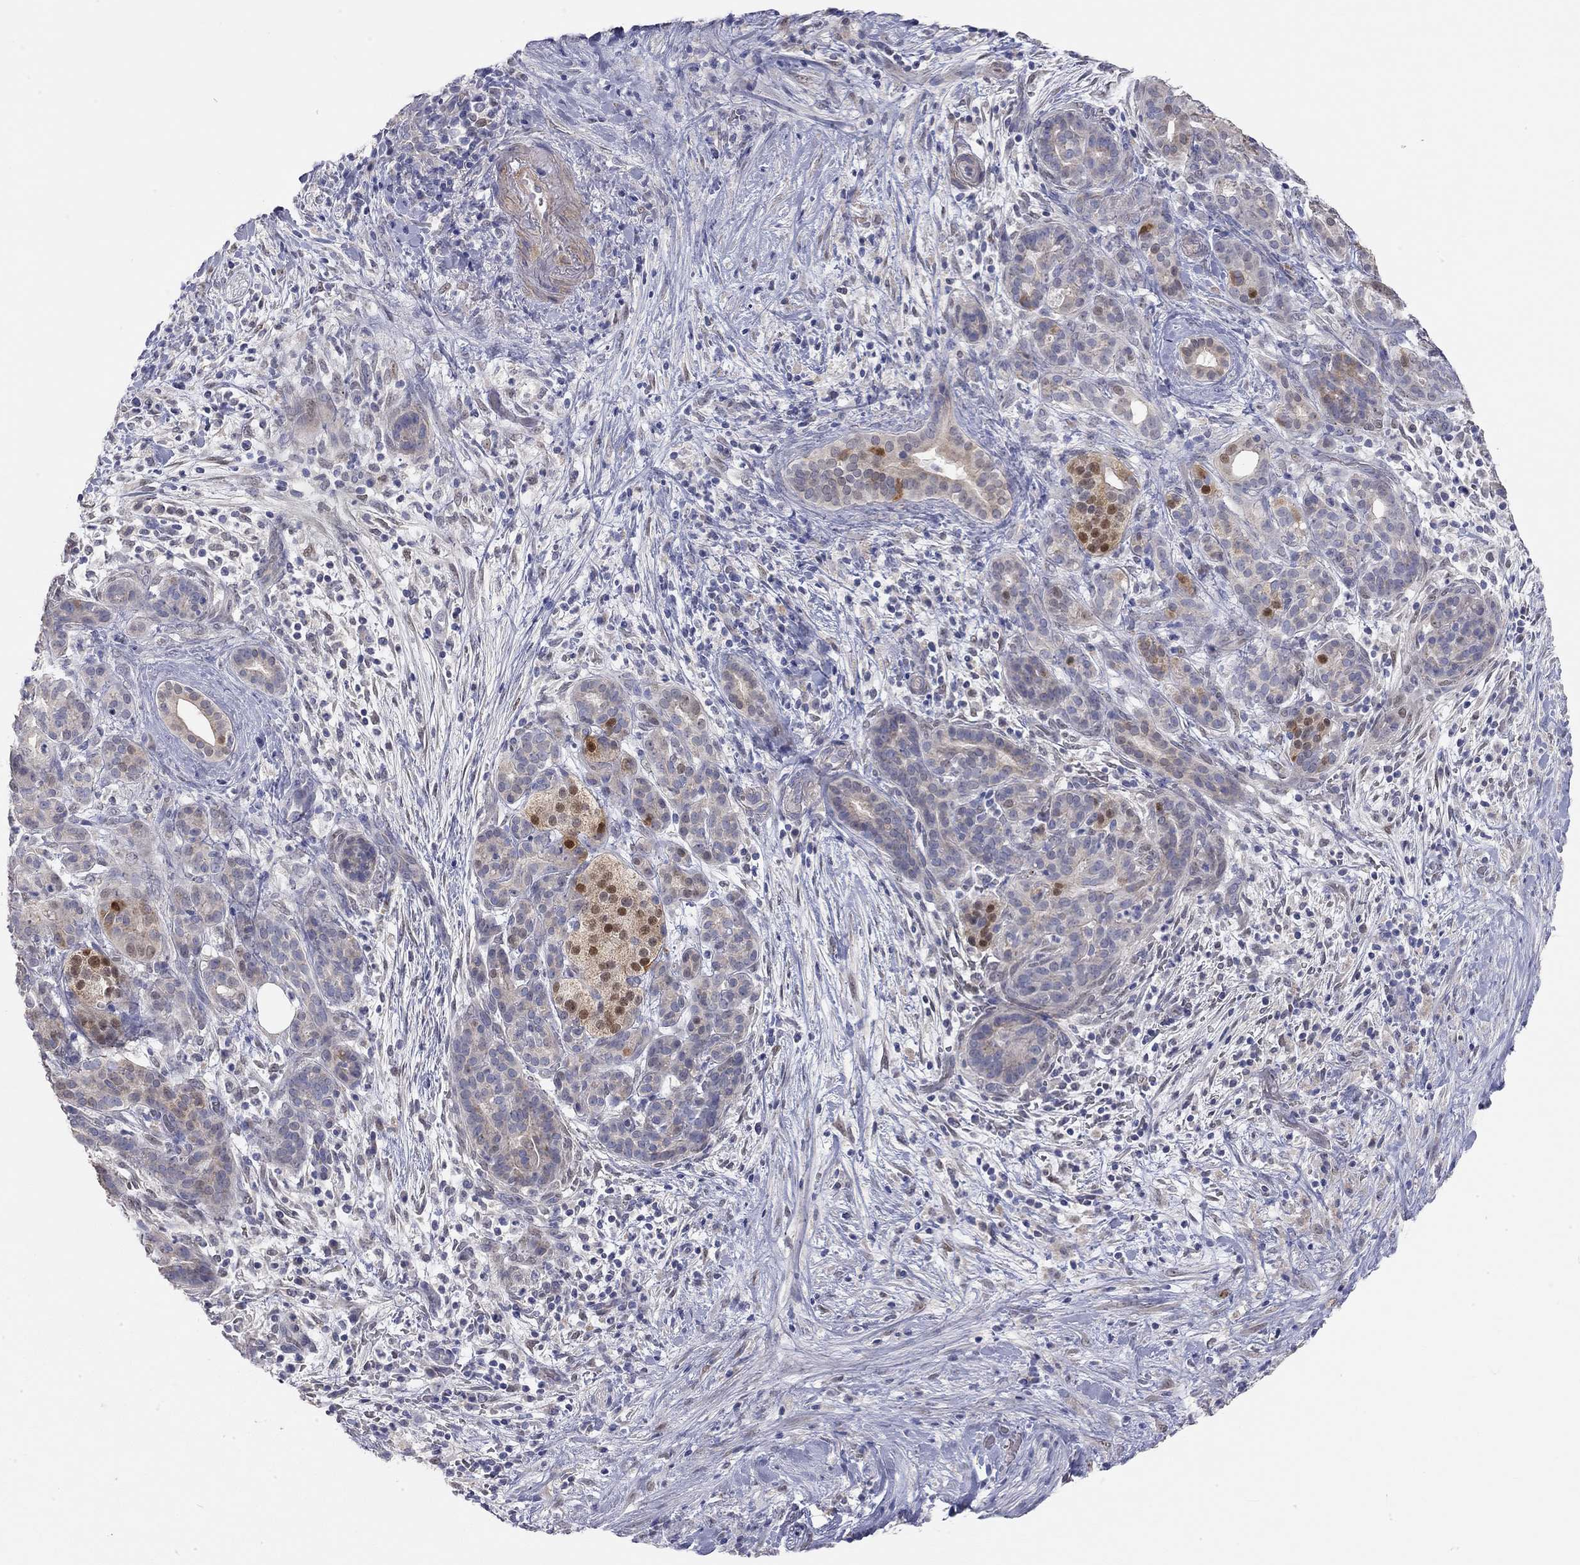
{"staining": {"intensity": "negative", "quantity": "none", "location": "none"}, "tissue": "pancreatic cancer", "cell_type": "Tumor cells", "image_type": "cancer", "snomed": [{"axis": "morphology", "description": "Adenocarcinoma, NOS"}, {"axis": "topography", "description": "Pancreas"}], "caption": "Immunohistochemistry (IHC) photomicrograph of pancreatic adenocarcinoma stained for a protein (brown), which exhibits no expression in tumor cells.", "gene": "PAPSS2", "patient": {"sex": "male", "age": 44}}